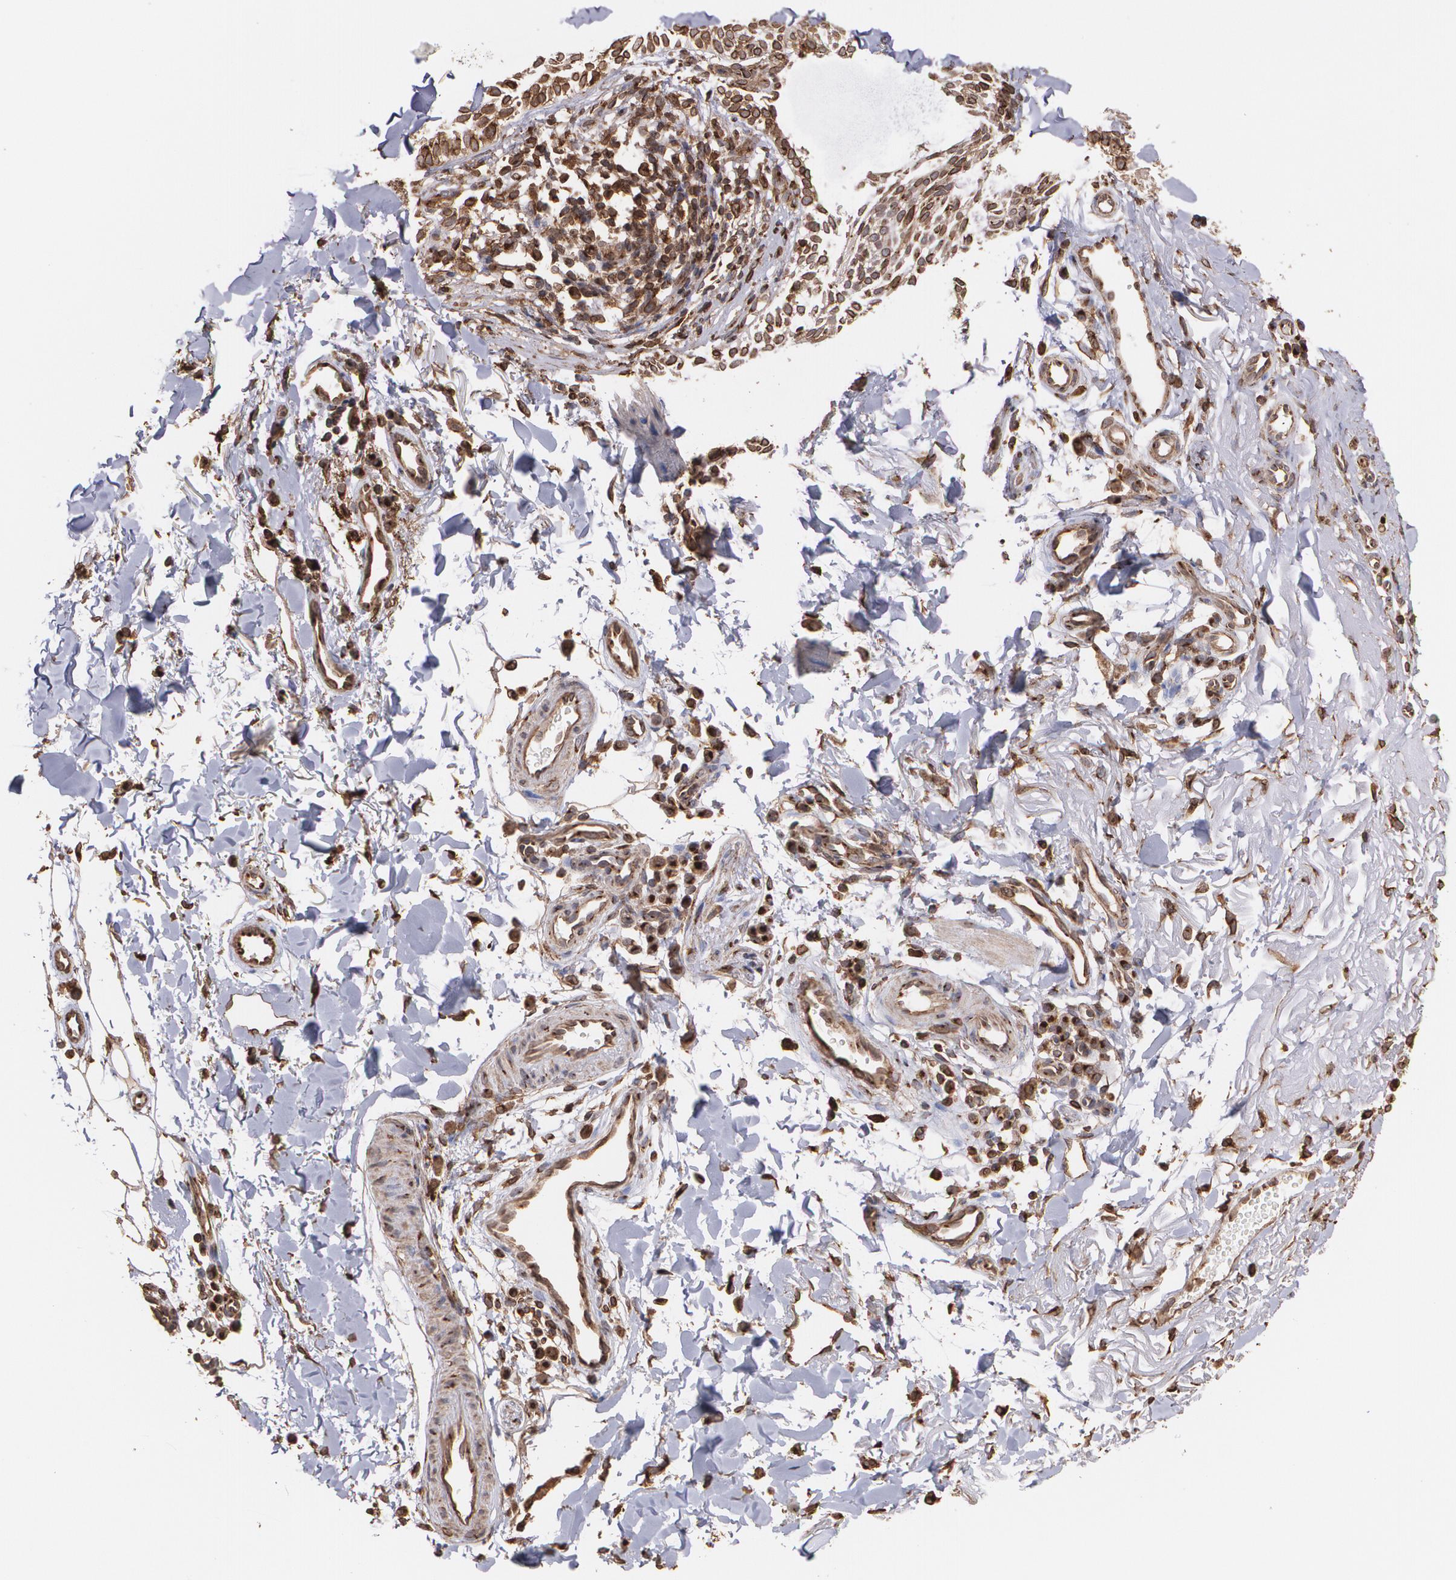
{"staining": {"intensity": "moderate", "quantity": "25%-75%", "location": "cytoplasmic/membranous"}, "tissue": "skin cancer", "cell_type": "Tumor cells", "image_type": "cancer", "snomed": [{"axis": "morphology", "description": "Basal cell carcinoma"}, {"axis": "topography", "description": "Skin"}], "caption": "Immunohistochemistry (IHC) staining of basal cell carcinoma (skin), which exhibits medium levels of moderate cytoplasmic/membranous staining in about 25%-75% of tumor cells indicating moderate cytoplasmic/membranous protein expression. The staining was performed using DAB (3,3'-diaminobenzidine) (brown) for protein detection and nuclei were counterstained in hematoxylin (blue).", "gene": "TRIP11", "patient": {"sex": "male", "age": 74}}